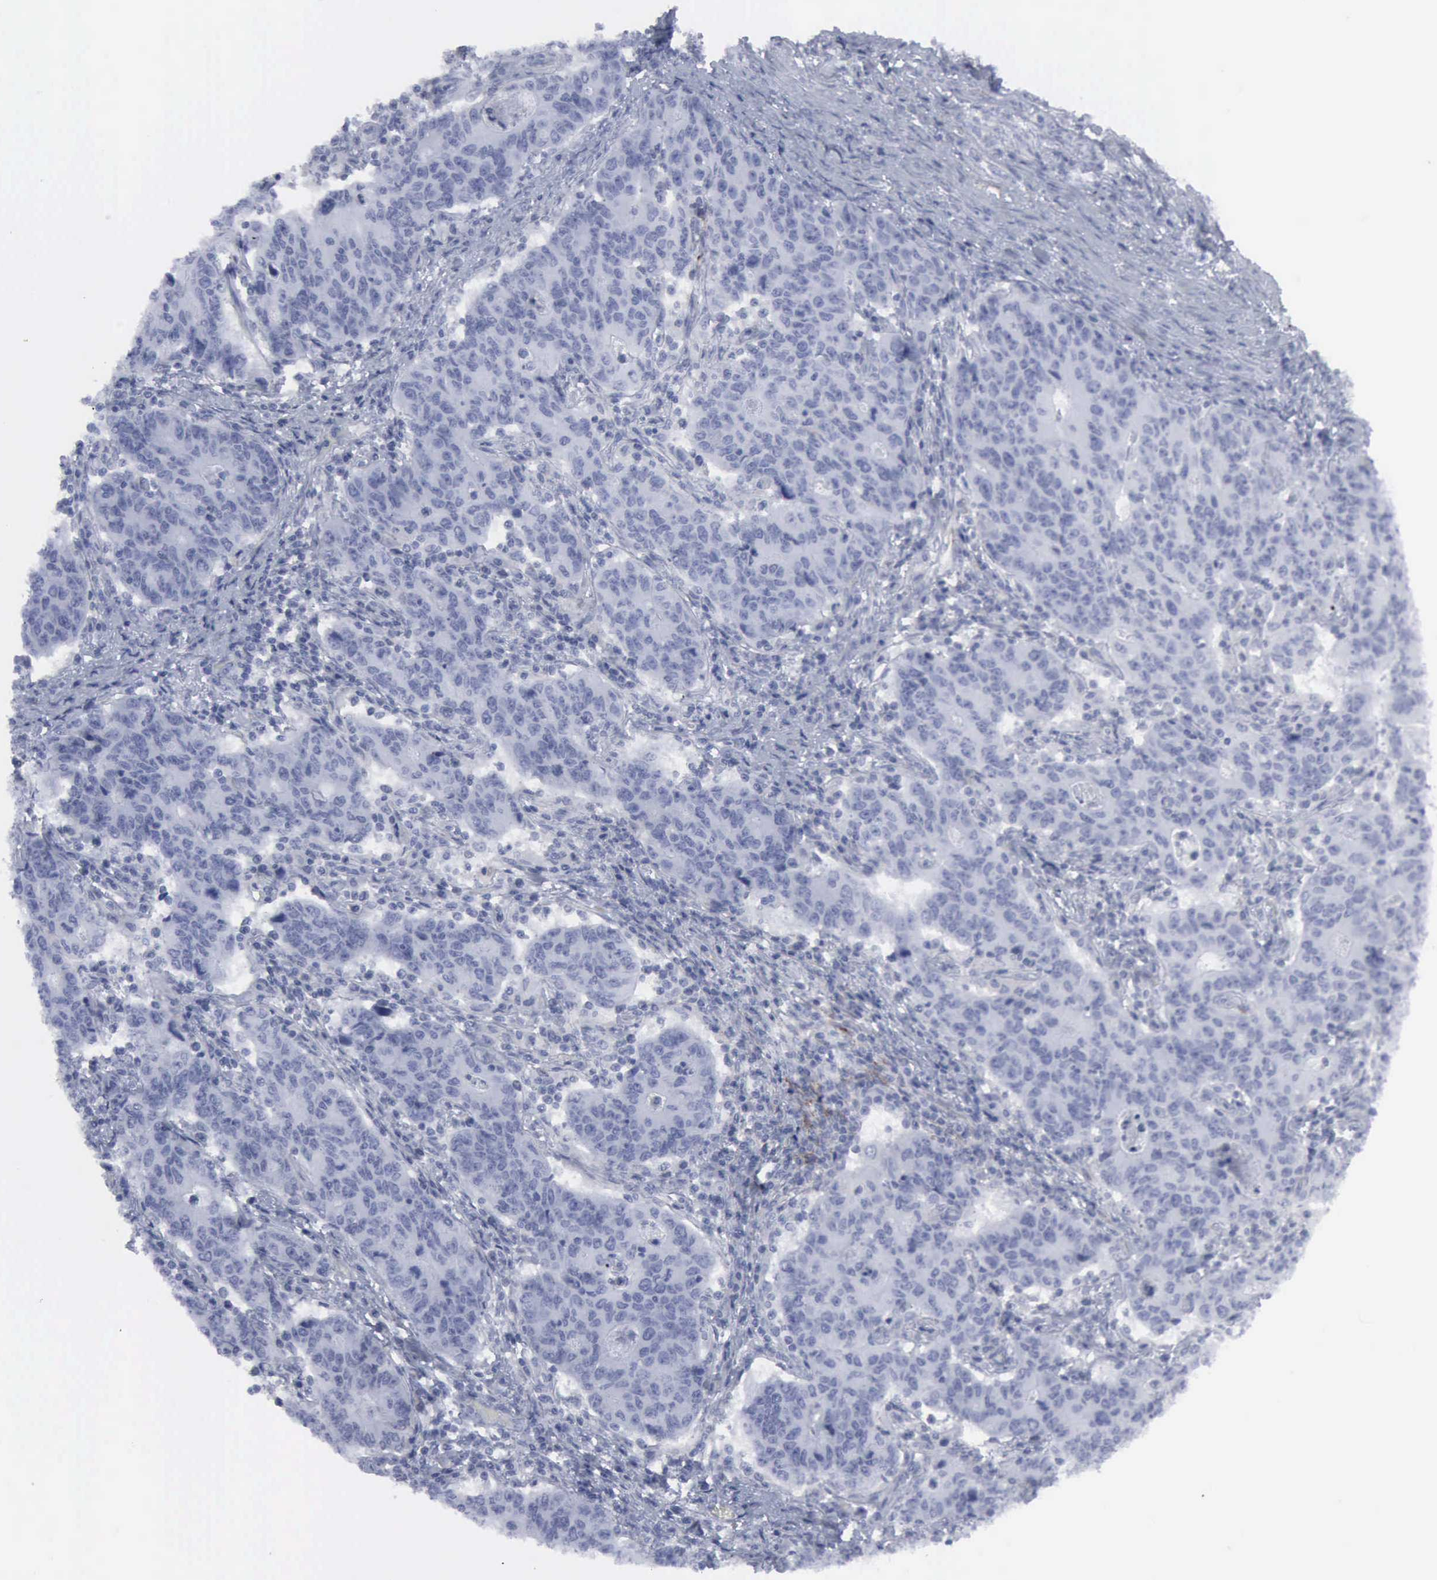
{"staining": {"intensity": "negative", "quantity": "none", "location": "none"}, "tissue": "stomach cancer", "cell_type": "Tumor cells", "image_type": "cancer", "snomed": [{"axis": "morphology", "description": "Adenocarcinoma, NOS"}, {"axis": "topography", "description": "Esophagus"}, {"axis": "topography", "description": "Stomach"}], "caption": "An image of stomach cancer stained for a protein reveals no brown staining in tumor cells.", "gene": "VCAM1", "patient": {"sex": "male", "age": 74}}